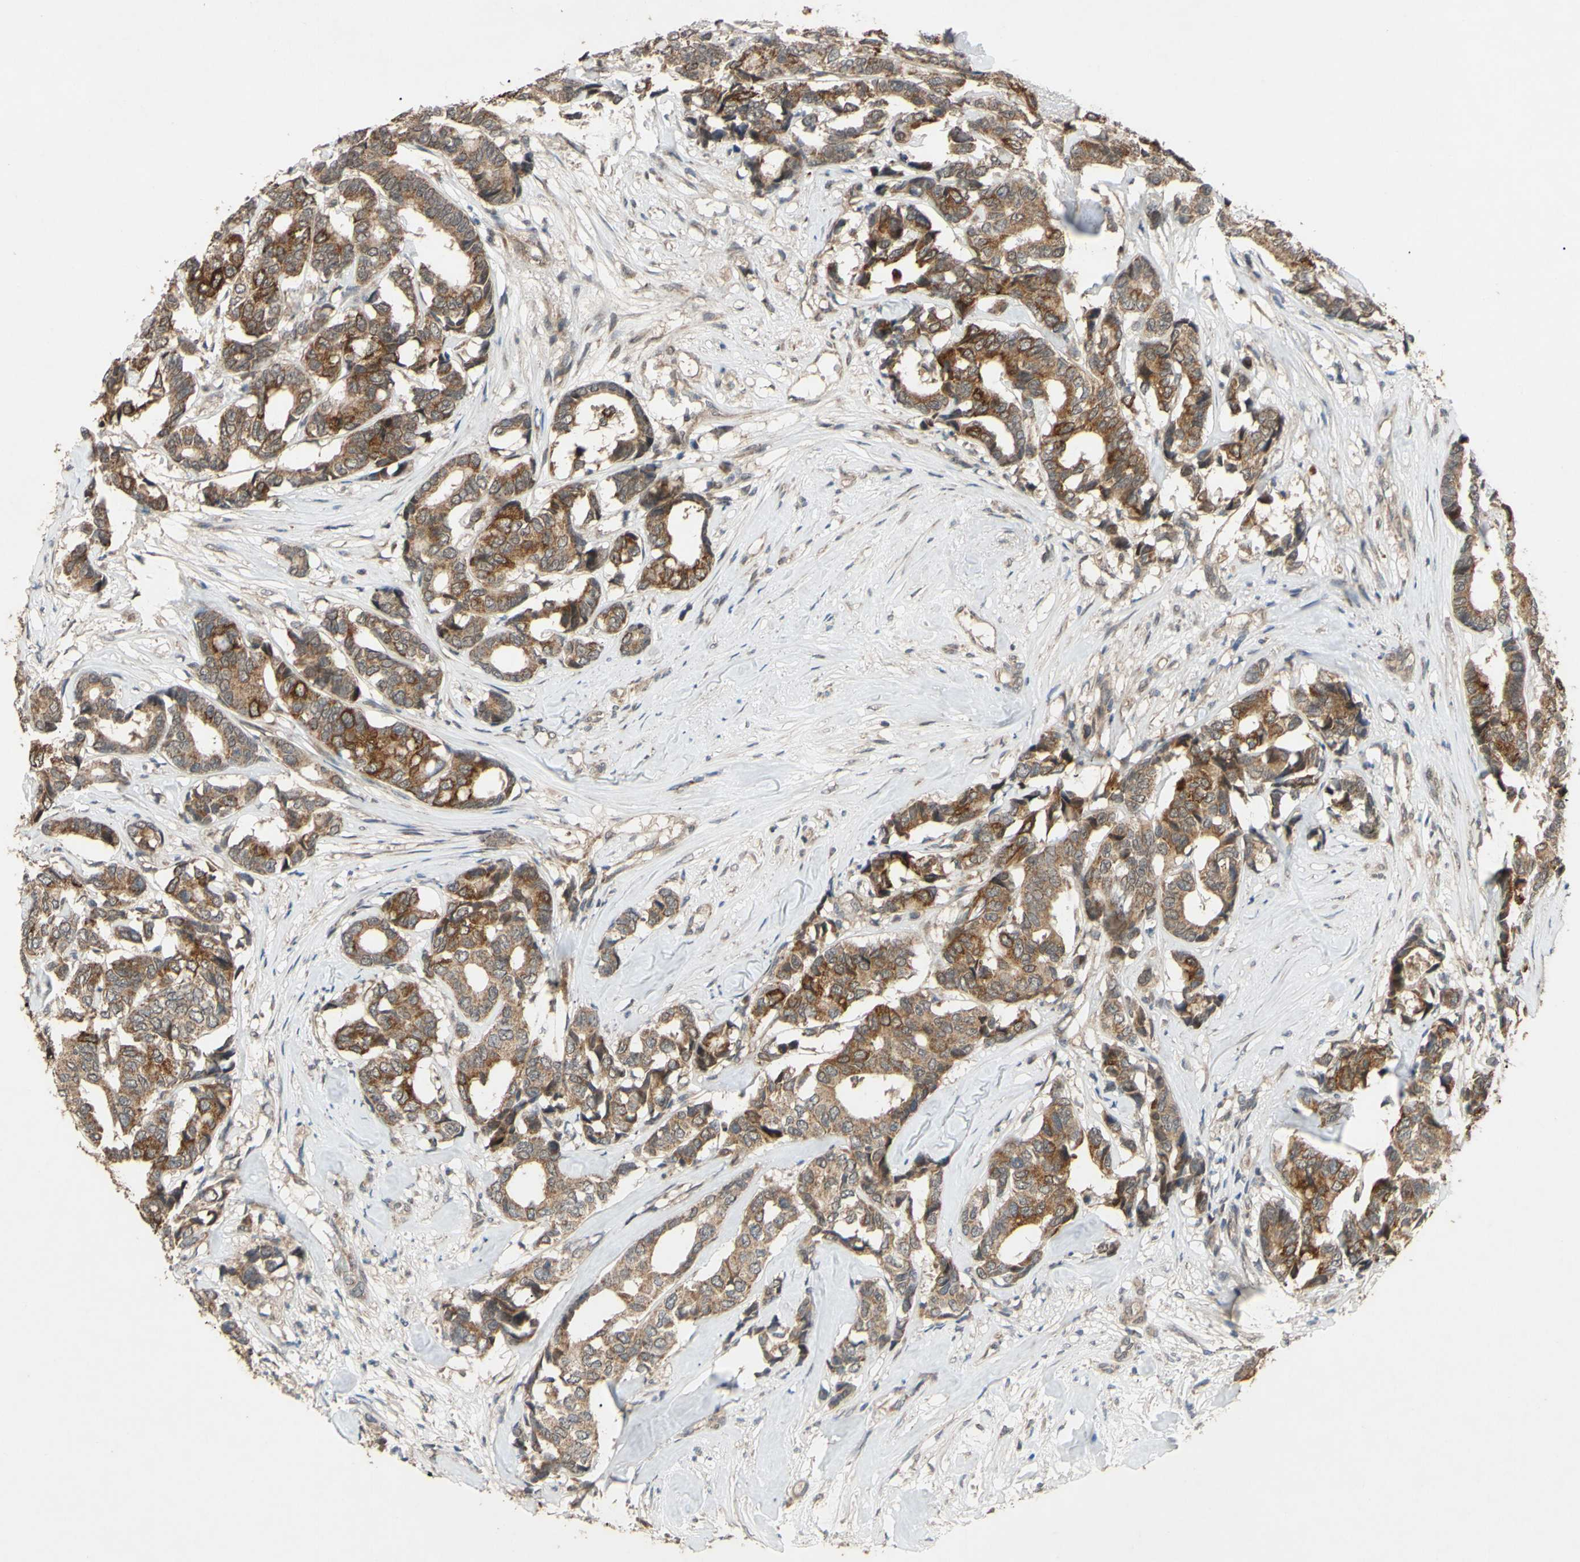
{"staining": {"intensity": "moderate", "quantity": ">75%", "location": "cytoplasmic/membranous"}, "tissue": "breast cancer", "cell_type": "Tumor cells", "image_type": "cancer", "snomed": [{"axis": "morphology", "description": "Duct carcinoma"}, {"axis": "topography", "description": "Breast"}], "caption": "High-magnification brightfield microscopy of breast infiltrating ductal carcinoma stained with DAB (3,3'-diaminobenzidine) (brown) and counterstained with hematoxylin (blue). tumor cells exhibit moderate cytoplasmic/membranous staining is seen in approximately>75% of cells. (Brightfield microscopy of DAB IHC at high magnification).", "gene": "CD164", "patient": {"sex": "female", "age": 87}}